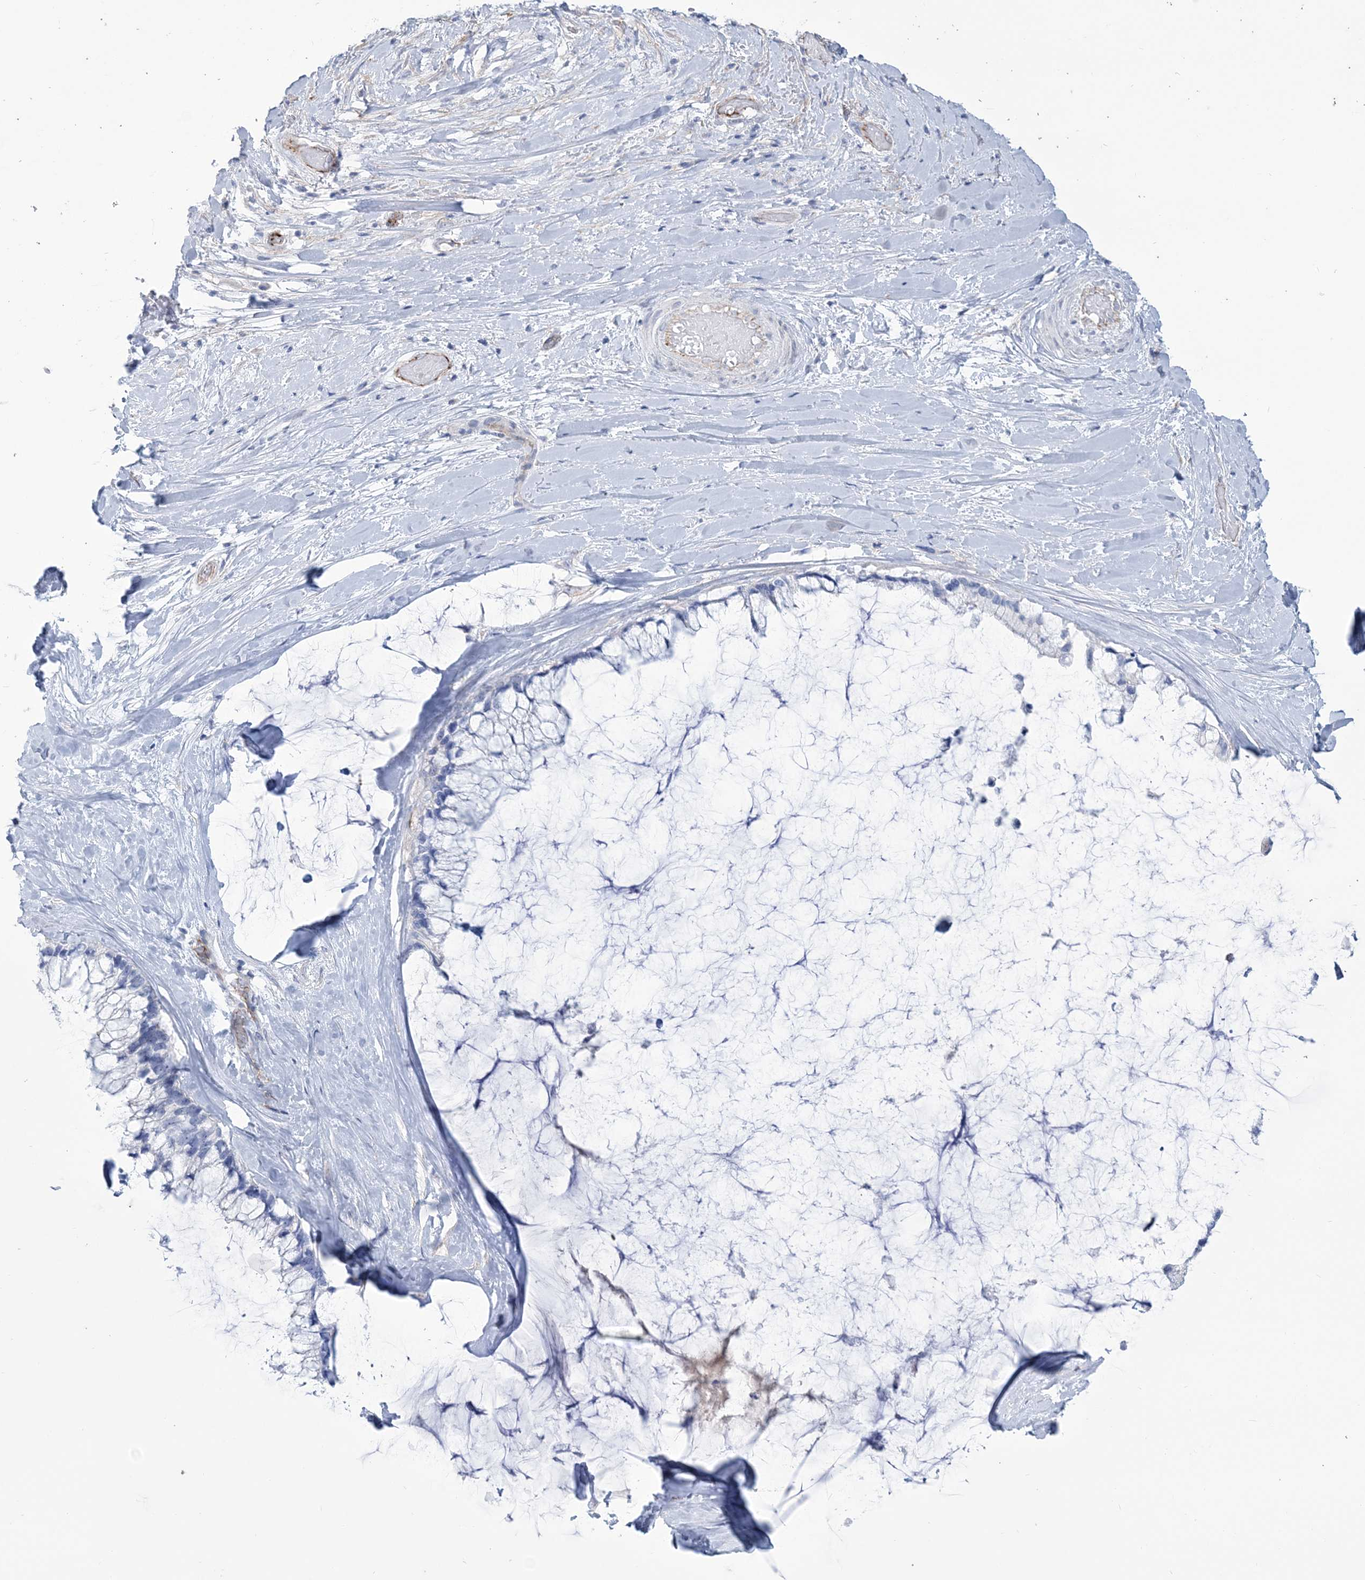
{"staining": {"intensity": "negative", "quantity": "none", "location": "none"}, "tissue": "ovarian cancer", "cell_type": "Tumor cells", "image_type": "cancer", "snomed": [{"axis": "morphology", "description": "Cystadenocarcinoma, mucinous, NOS"}, {"axis": "topography", "description": "Ovary"}], "caption": "High magnification brightfield microscopy of ovarian cancer stained with DAB (3,3'-diaminobenzidine) (brown) and counterstained with hematoxylin (blue): tumor cells show no significant staining. (DAB (3,3'-diaminobenzidine) IHC, high magnification).", "gene": "RAB11FIP5", "patient": {"sex": "female", "age": 39}}